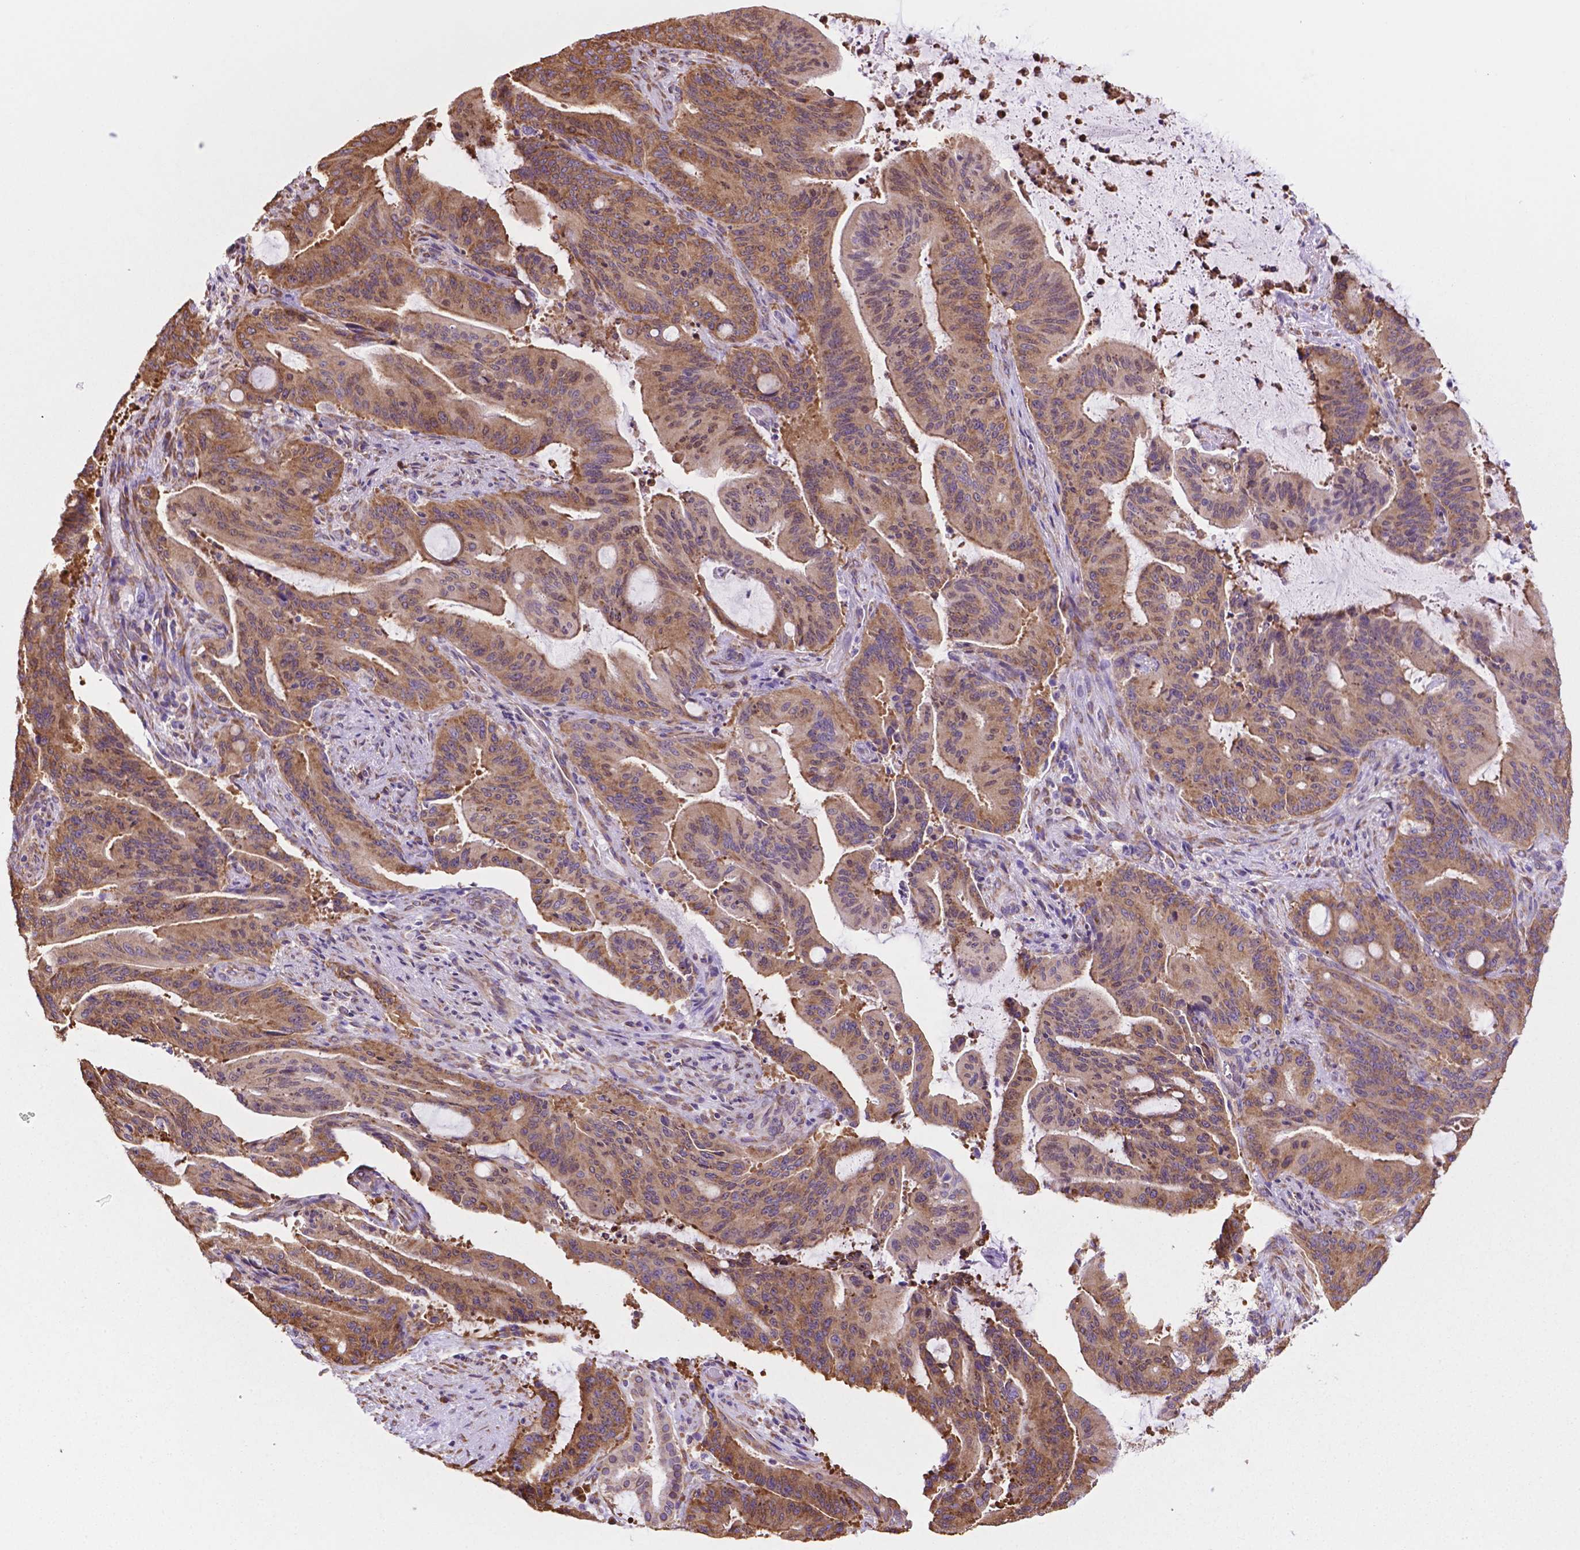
{"staining": {"intensity": "moderate", "quantity": ">75%", "location": "cytoplasmic/membranous"}, "tissue": "liver cancer", "cell_type": "Tumor cells", "image_type": "cancer", "snomed": [{"axis": "morphology", "description": "Cholangiocarcinoma"}, {"axis": "topography", "description": "Liver"}], "caption": "Liver cancer was stained to show a protein in brown. There is medium levels of moderate cytoplasmic/membranous staining in approximately >75% of tumor cells. The staining was performed using DAB, with brown indicating positive protein expression. Nuclei are stained blue with hematoxylin.", "gene": "RPL29", "patient": {"sex": "female", "age": 73}}